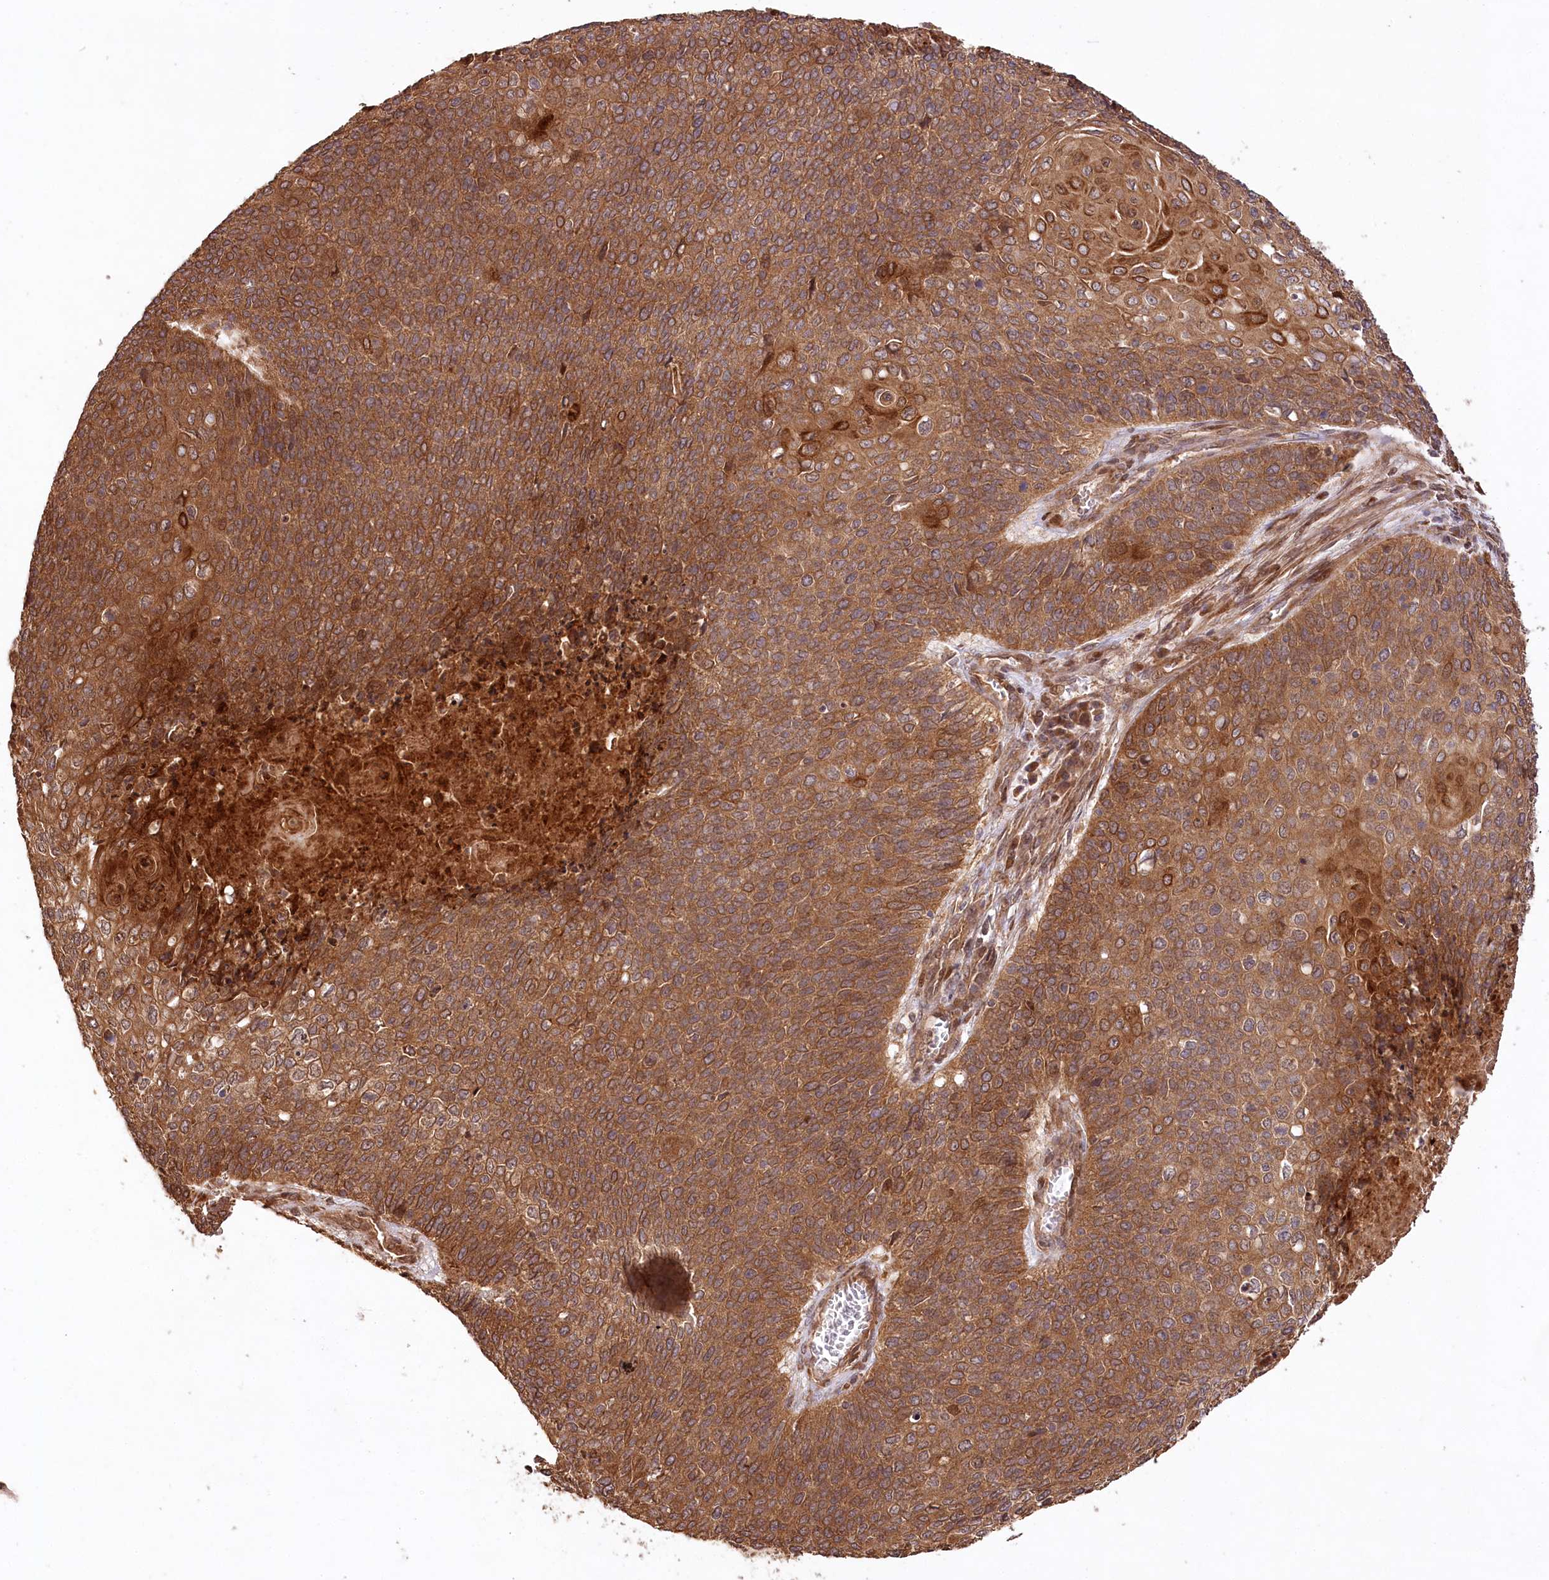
{"staining": {"intensity": "strong", "quantity": ">75%", "location": "cytoplasmic/membranous"}, "tissue": "cervical cancer", "cell_type": "Tumor cells", "image_type": "cancer", "snomed": [{"axis": "morphology", "description": "Squamous cell carcinoma, NOS"}, {"axis": "topography", "description": "Cervix"}], "caption": "Immunohistochemistry of cervical cancer shows high levels of strong cytoplasmic/membranous staining in approximately >75% of tumor cells.", "gene": "LSS", "patient": {"sex": "female", "age": 39}}